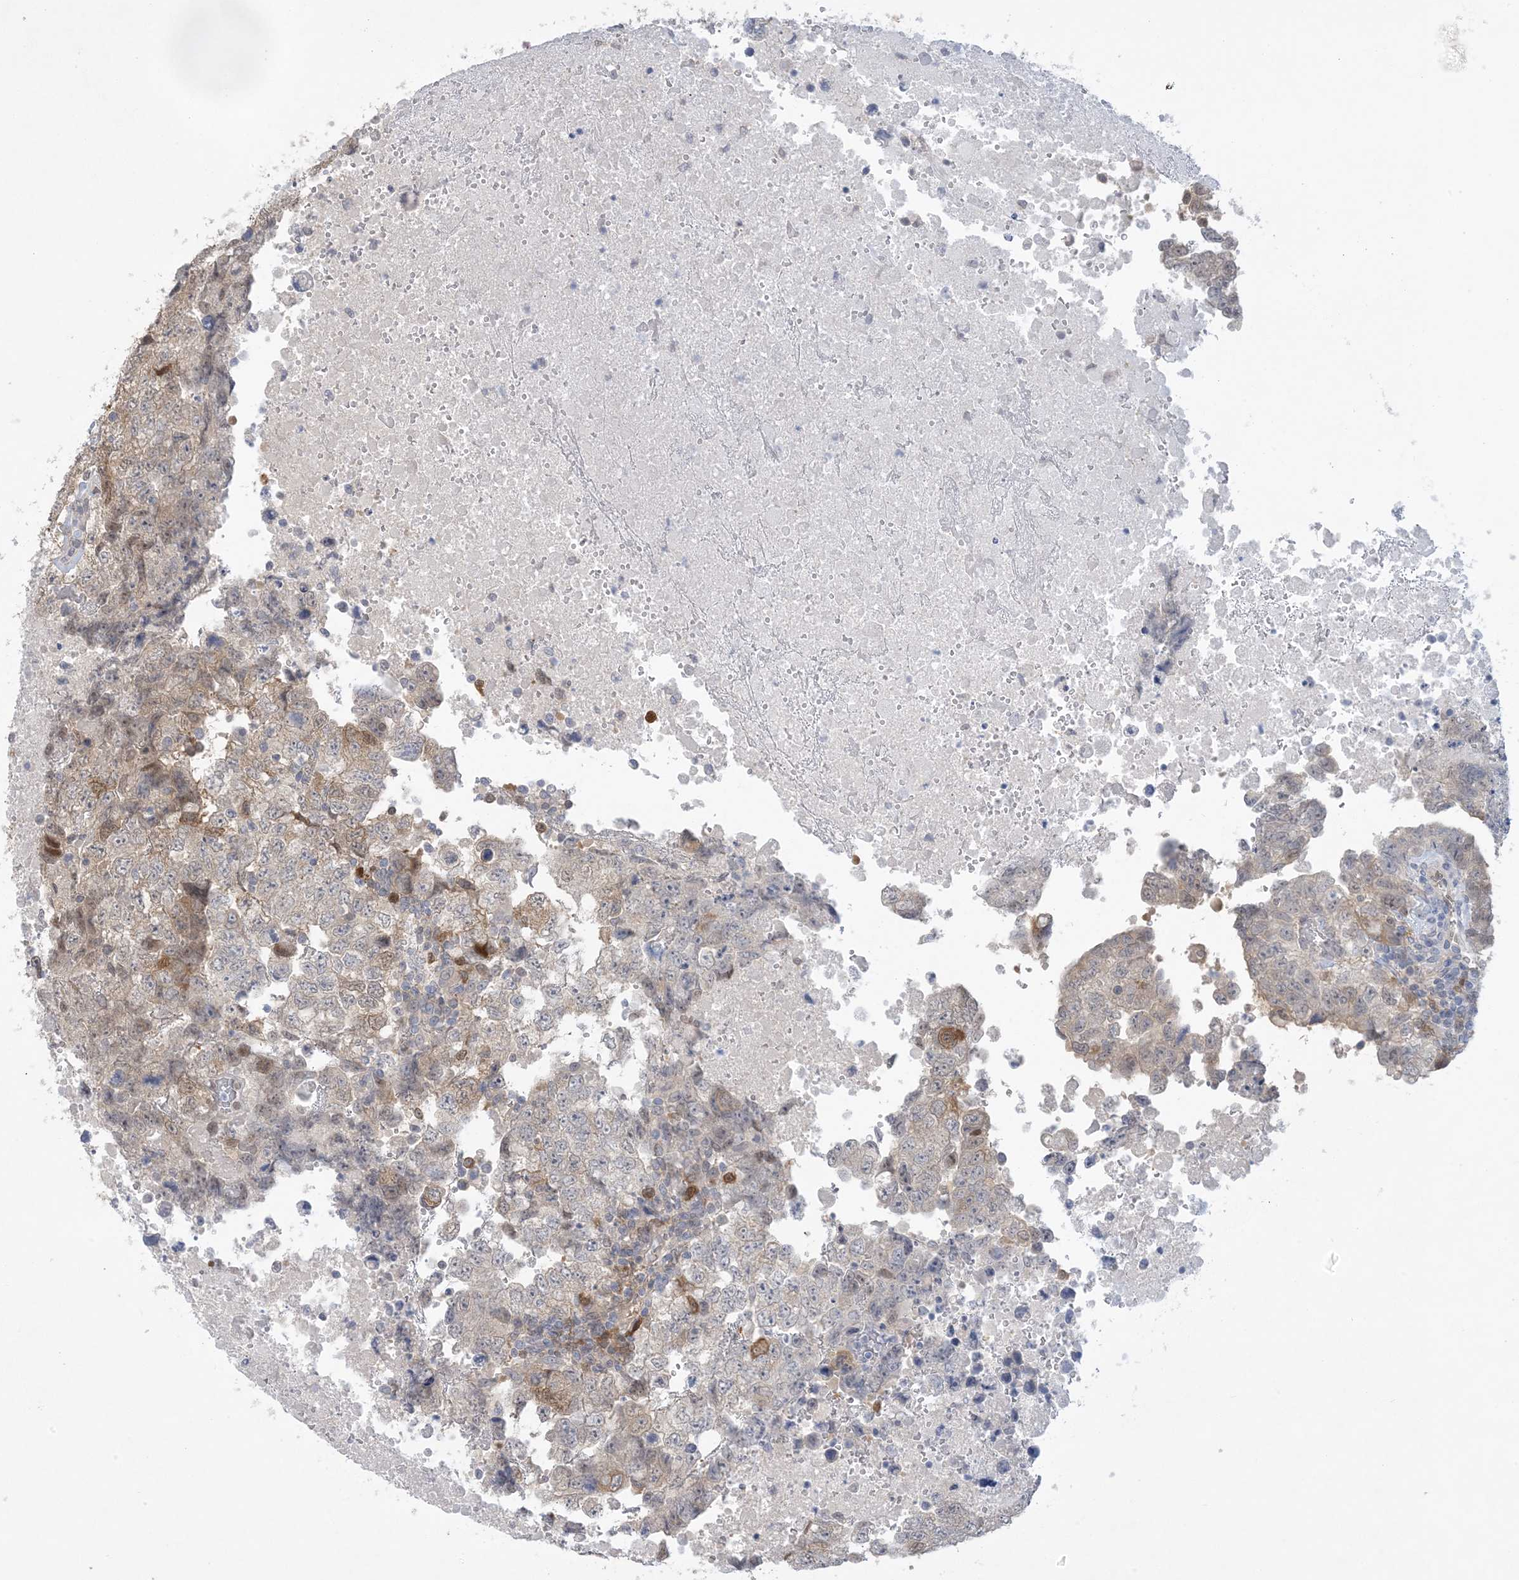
{"staining": {"intensity": "weak", "quantity": "25%-75%", "location": "cytoplasmic/membranous"}, "tissue": "testis cancer", "cell_type": "Tumor cells", "image_type": "cancer", "snomed": [{"axis": "morphology", "description": "Carcinoma, Embryonal, NOS"}, {"axis": "topography", "description": "Testis"}], "caption": "Immunohistochemical staining of testis cancer (embryonal carcinoma) reveals weak cytoplasmic/membranous protein staining in about 25%-75% of tumor cells. (DAB = brown stain, brightfield microscopy at high magnification).", "gene": "HMGCS1", "patient": {"sex": "male", "age": 37}}